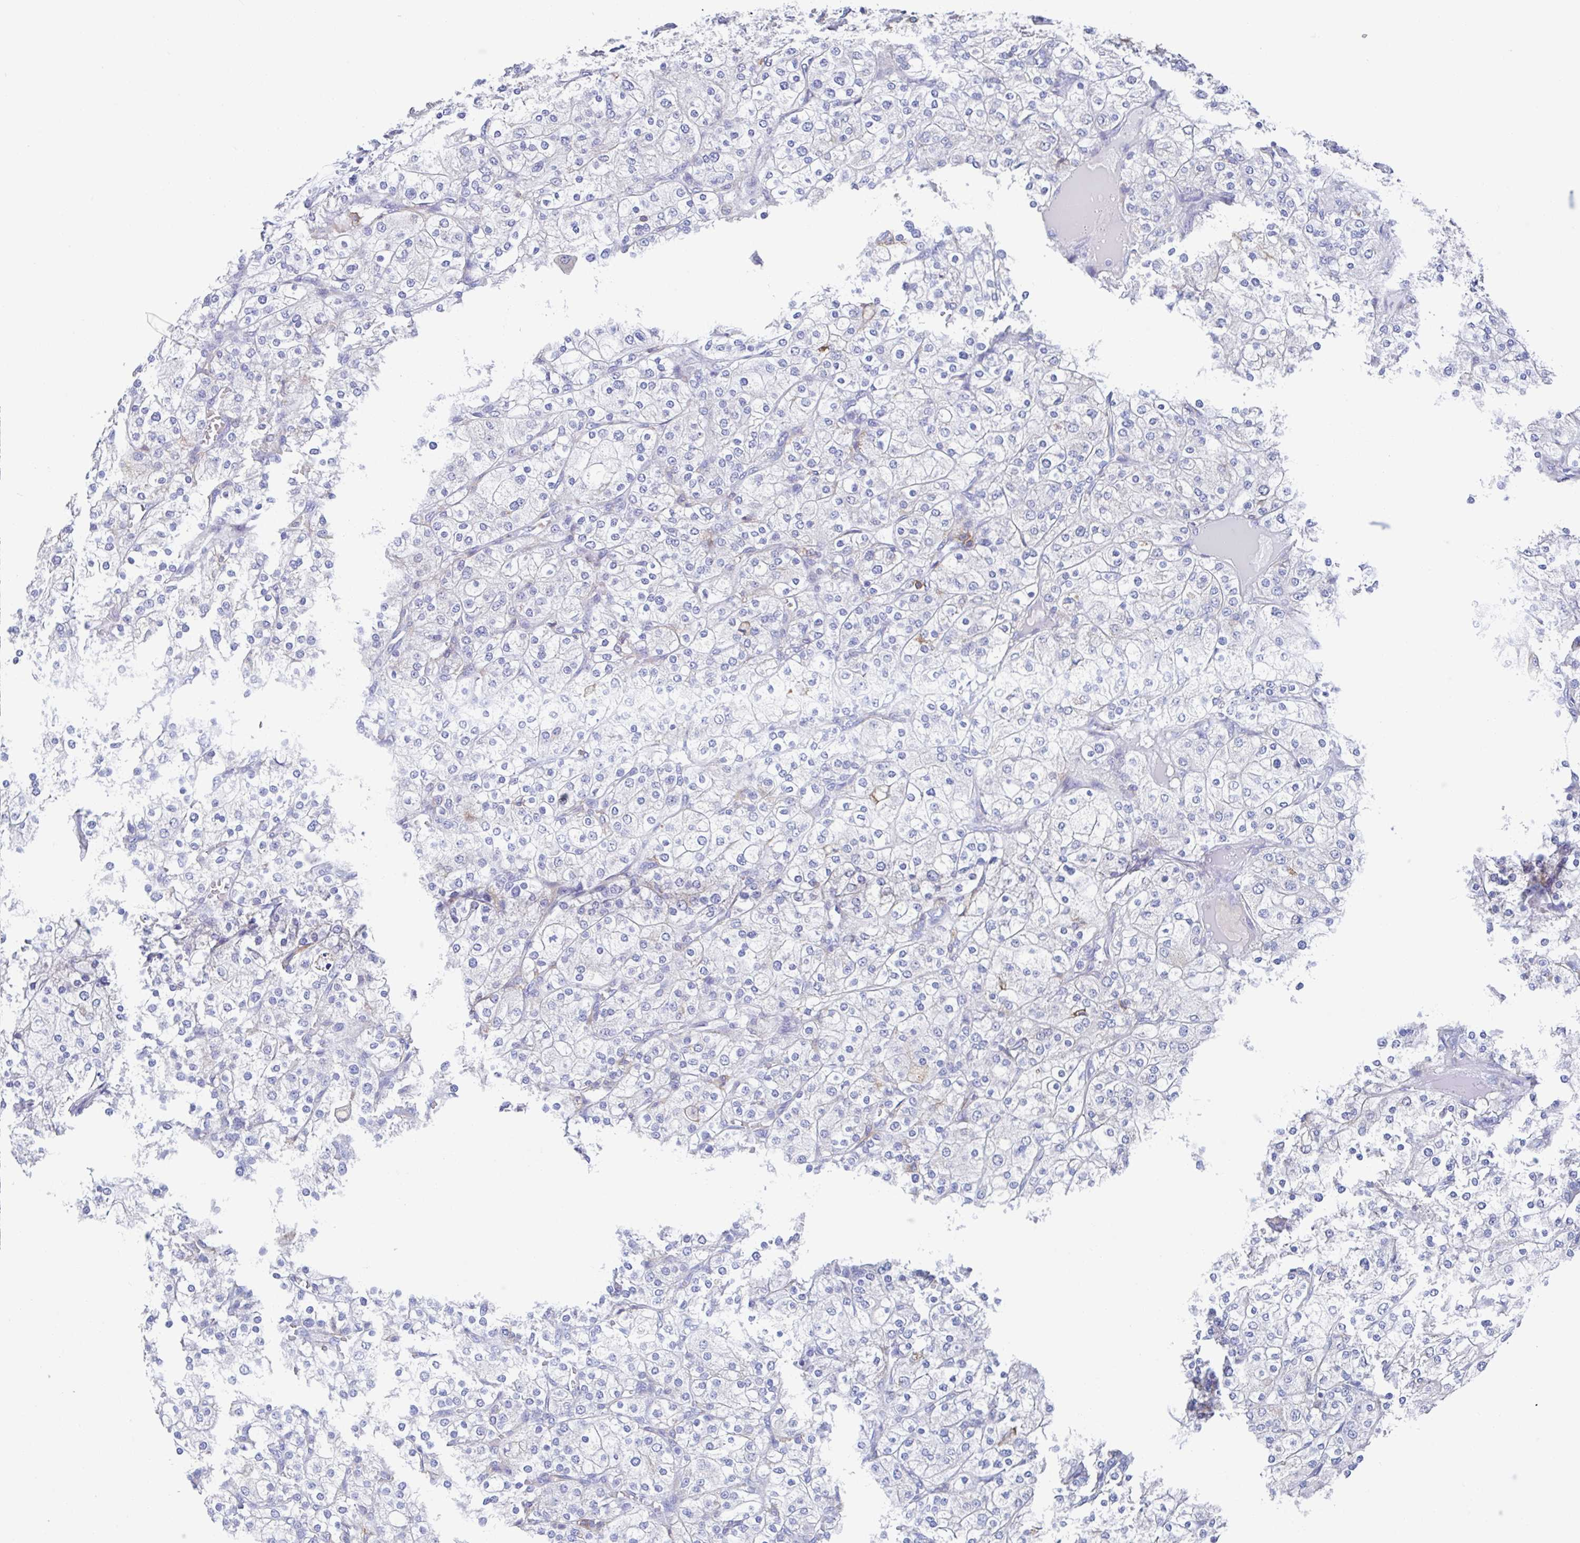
{"staining": {"intensity": "negative", "quantity": "none", "location": "none"}, "tissue": "renal cancer", "cell_type": "Tumor cells", "image_type": "cancer", "snomed": [{"axis": "morphology", "description": "Adenocarcinoma, NOS"}, {"axis": "topography", "description": "Kidney"}], "caption": "DAB immunohistochemical staining of human renal cancer demonstrates no significant staining in tumor cells. (Stains: DAB immunohistochemistry with hematoxylin counter stain, Microscopy: brightfield microscopy at high magnification).", "gene": "FCGR3A", "patient": {"sex": "male", "age": 80}}